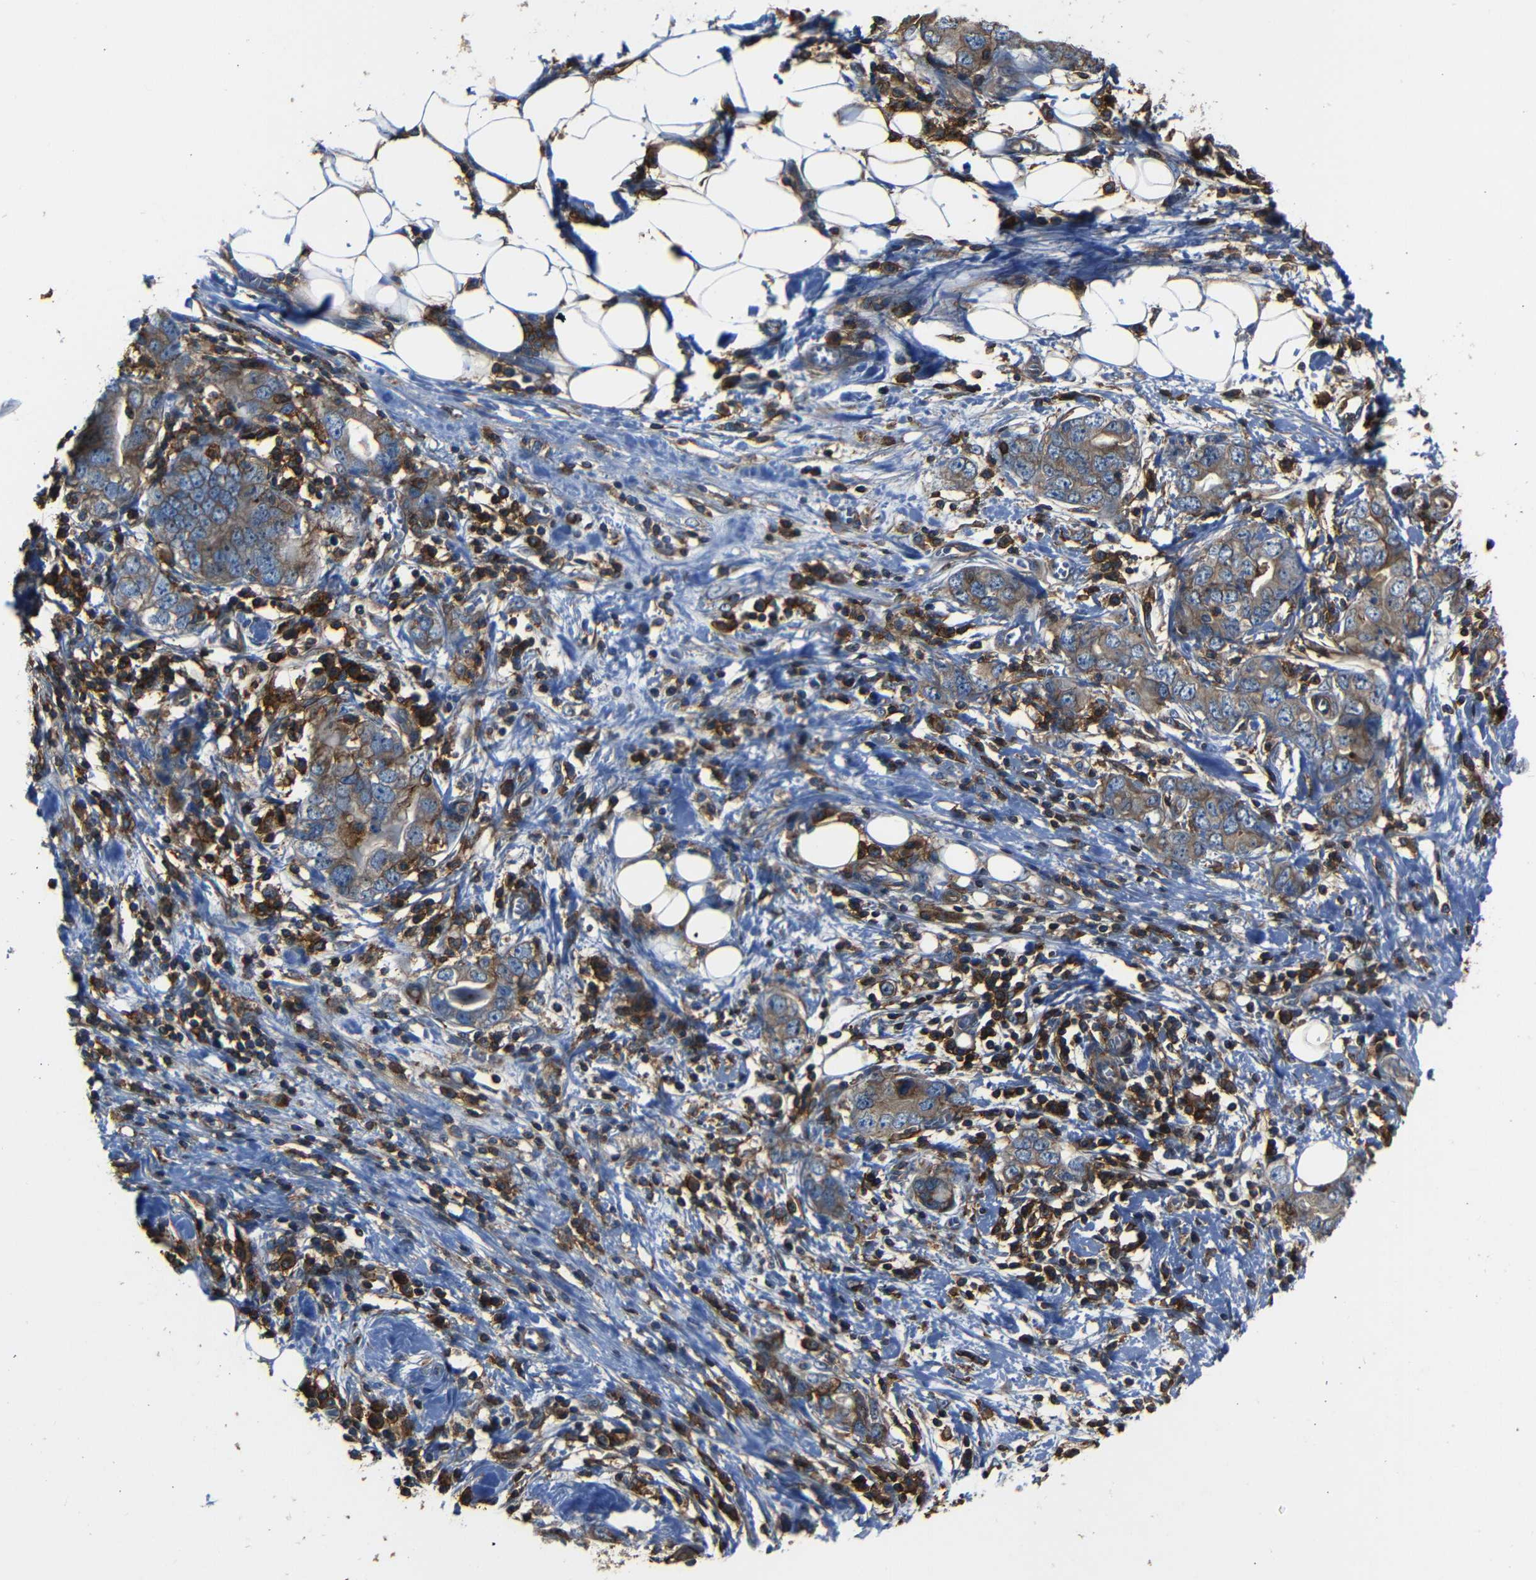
{"staining": {"intensity": "moderate", "quantity": ">75%", "location": "cytoplasmic/membranous"}, "tissue": "stomach cancer", "cell_type": "Tumor cells", "image_type": "cancer", "snomed": [{"axis": "morphology", "description": "Adenocarcinoma, NOS"}, {"axis": "topography", "description": "Stomach, lower"}], "caption": "Immunohistochemical staining of human stomach cancer exhibits medium levels of moderate cytoplasmic/membranous staining in approximately >75% of tumor cells. (IHC, brightfield microscopy, high magnification).", "gene": "ADGRE5", "patient": {"sex": "female", "age": 93}}